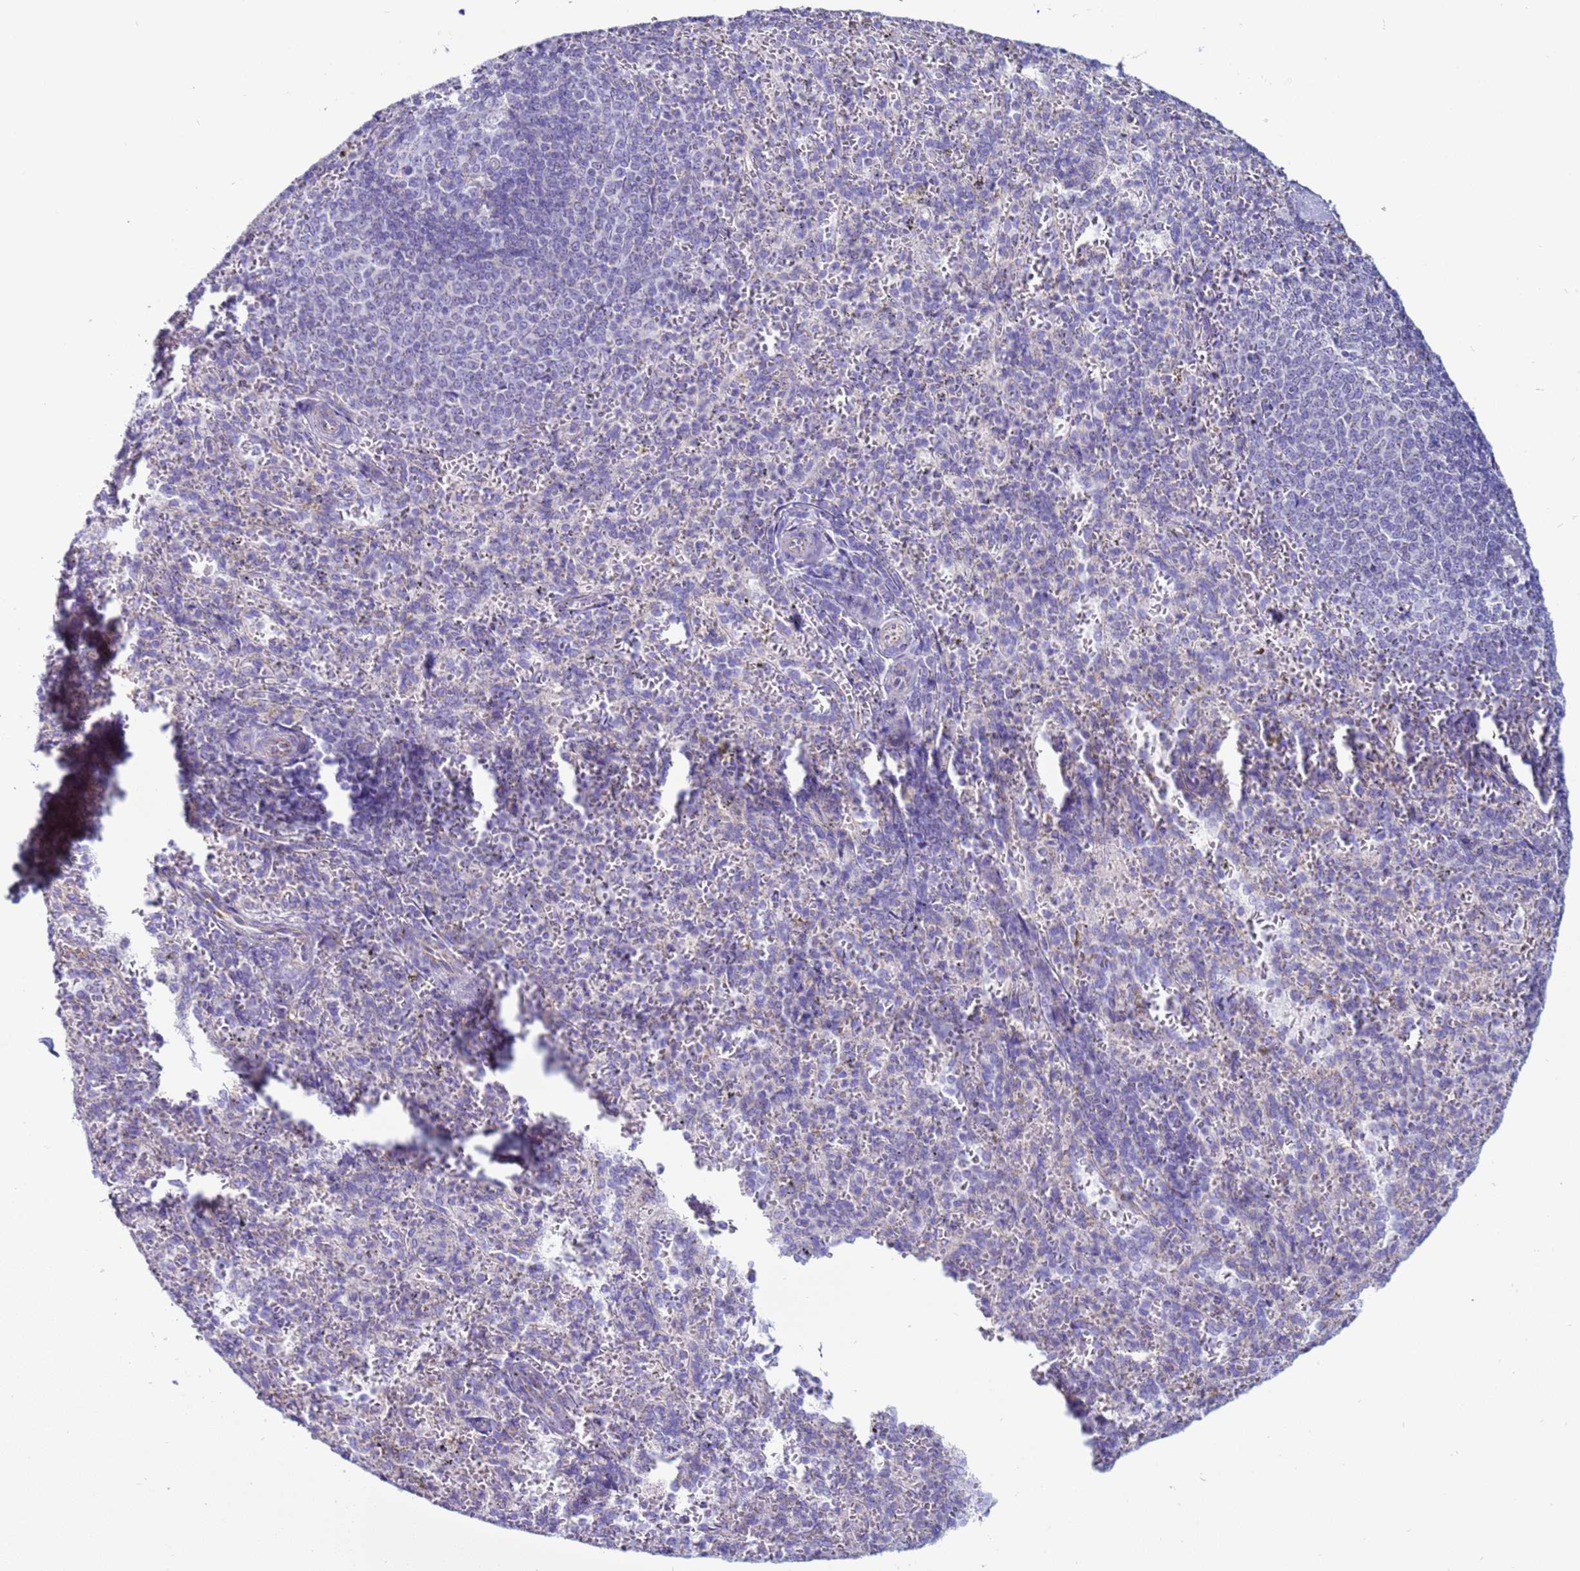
{"staining": {"intensity": "negative", "quantity": "none", "location": "none"}, "tissue": "spleen", "cell_type": "Cells in red pulp", "image_type": "normal", "snomed": [{"axis": "morphology", "description": "Normal tissue, NOS"}, {"axis": "topography", "description": "Spleen"}], "caption": "High power microscopy image of an immunohistochemistry (IHC) histopathology image of unremarkable spleen, revealing no significant expression in cells in red pulp.", "gene": "HPCAL1", "patient": {"sex": "female", "age": 21}}